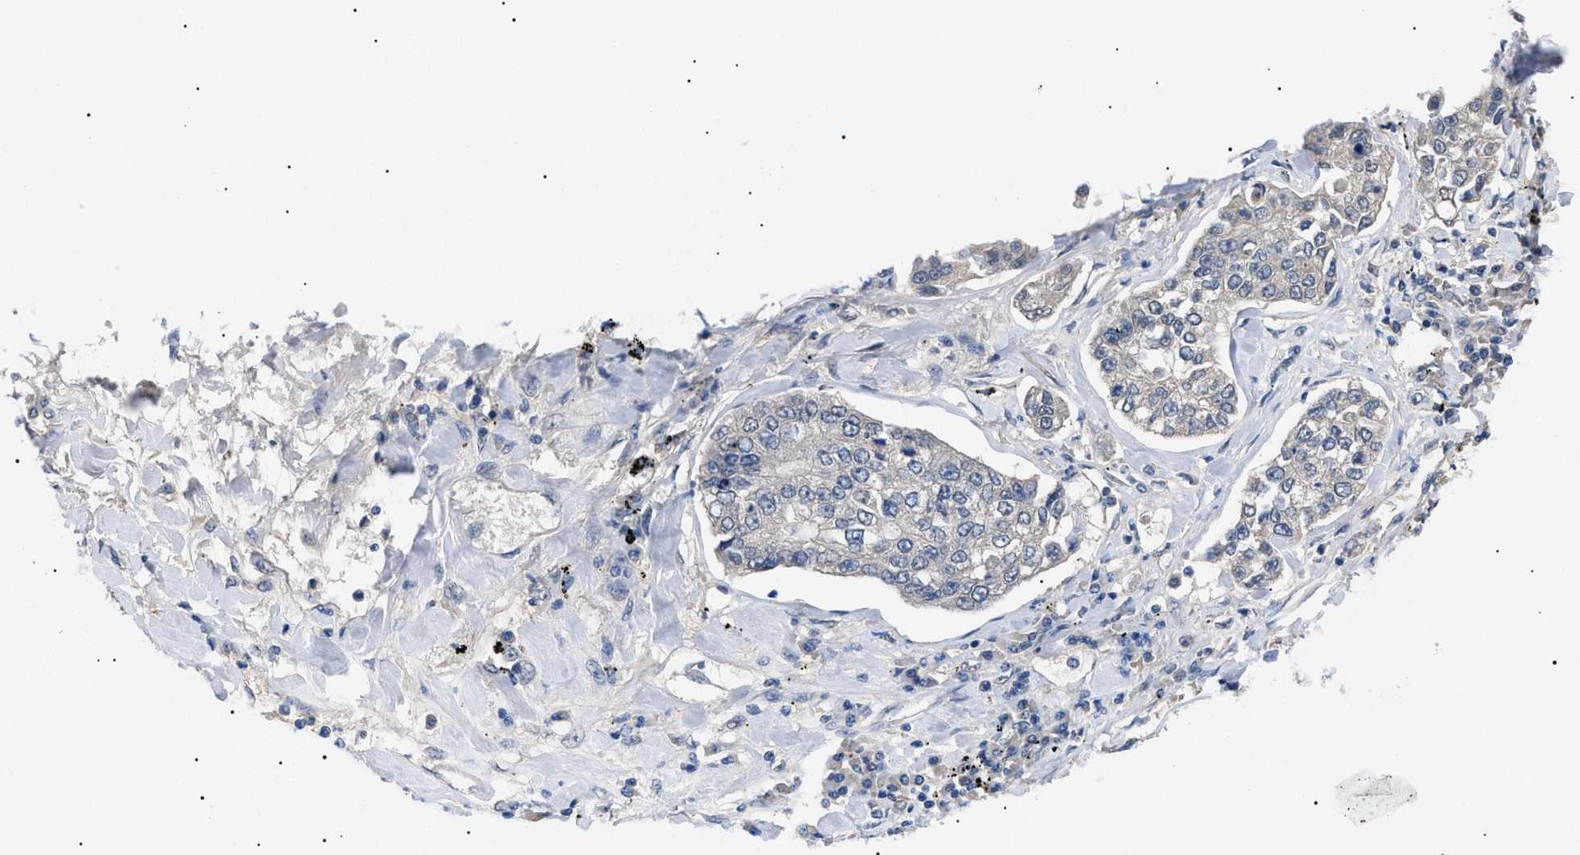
{"staining": {"intensity": "negative", "quantity": "none", "location": "none"}, "tissue": "lung cancer", "cell_type": "Tumor cells", "image_type": "cancer", "snomed": [{"axis": "morphology", "description": "Adenocarcinoma, NOS"}, {"axis": "topography", "description": "Lung"}], "caption": "This is an immunohistochemistry (IHC) micrograph of human lung cancer (adenocarcinoma). There is no positivity in tumor cells.", "gene": "PRRT2", "patient": {"sex": "male", "age": 49}}